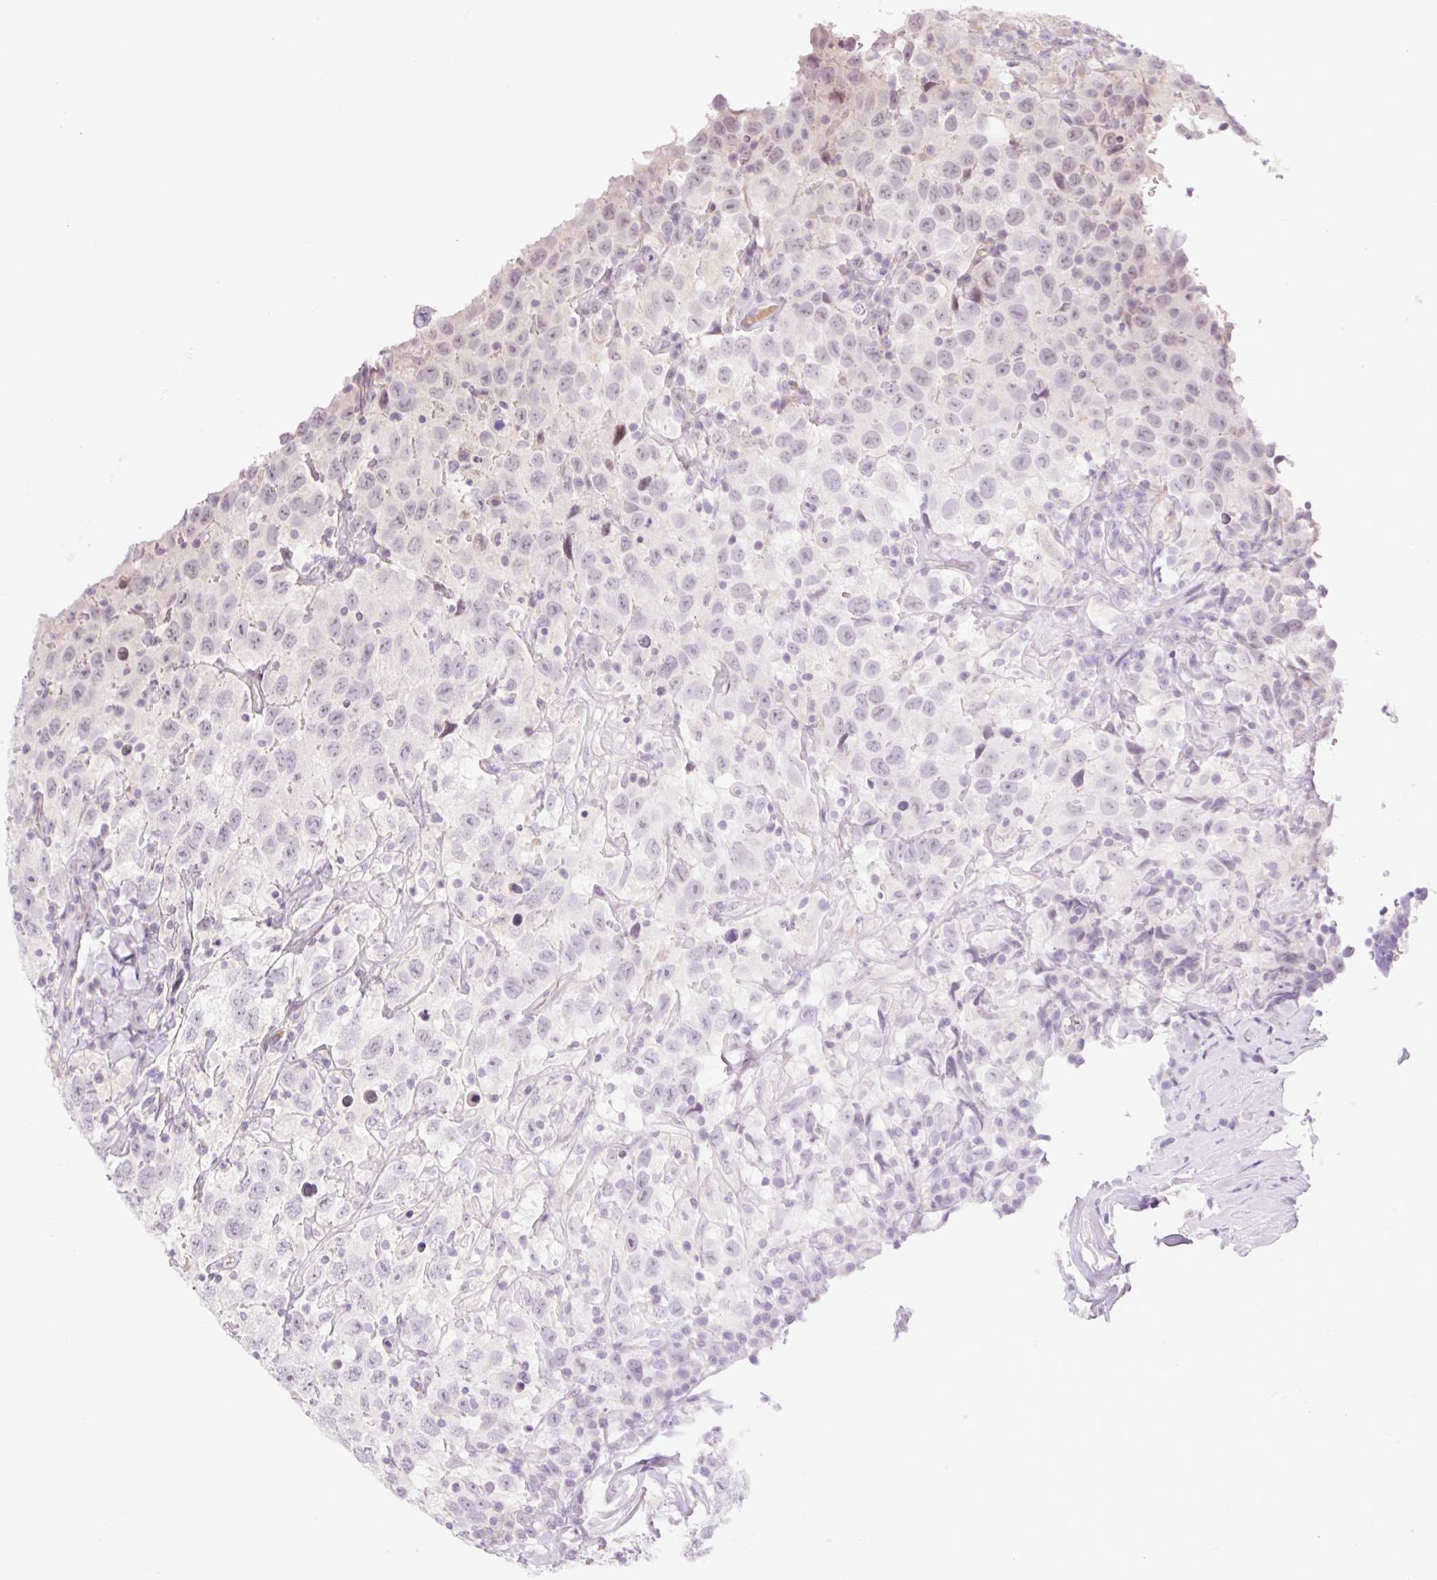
{"staining": {"intensity": "negative", "quantity": "none", "location": "none"}, "tissue": "testis cancer", "cell_type": "Tumor cells", "image_type": "cancer", "snomed": [{"axis": "morphology", "description": "Seminoma, NOS"}, {"axis": "topography", "description": "Testis"}], "caption": "This is an IHC photomicrograph of testis cancer. There is no staining in tumor cells.", "gene": "ZNF394", "patient": {"sex": "male", "age": 41}}